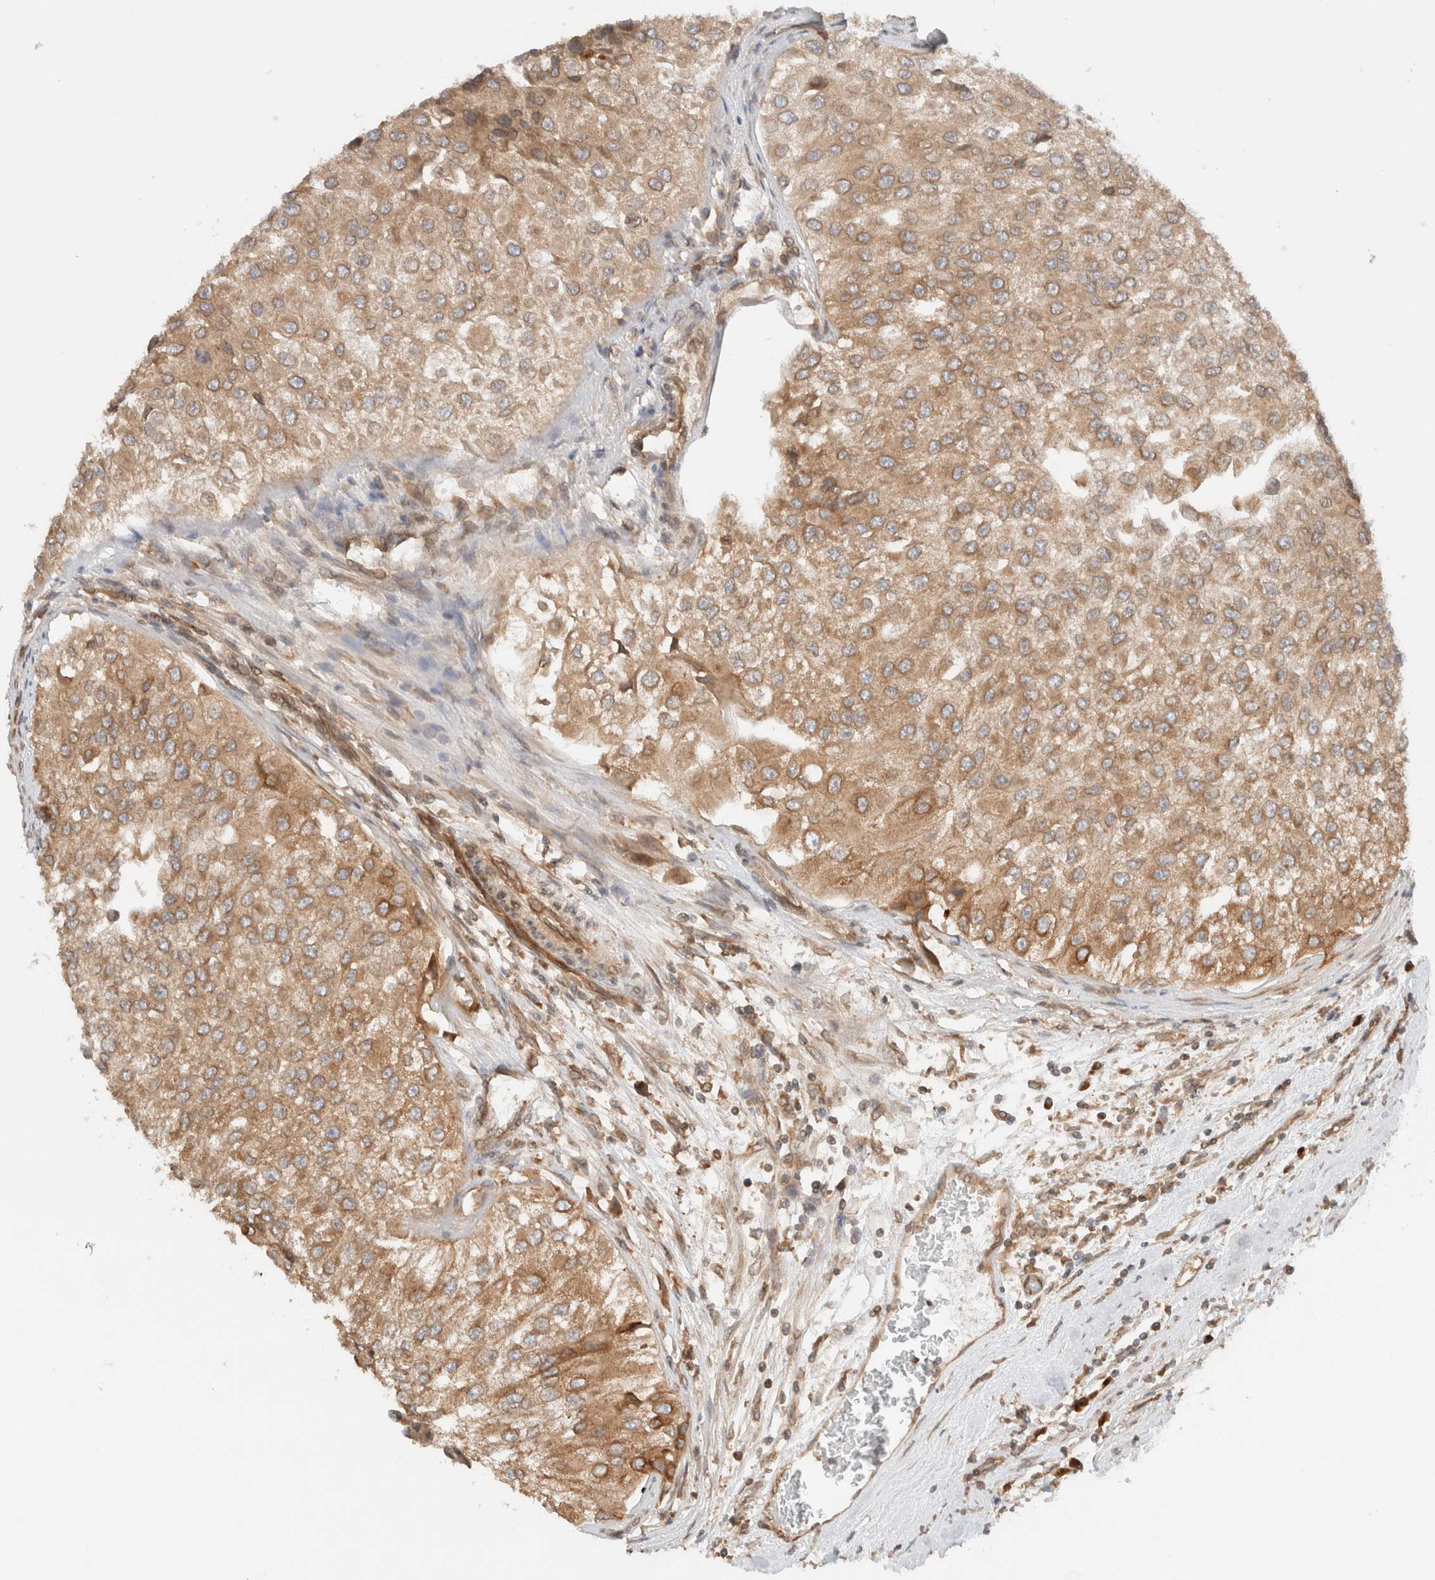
{"staining": {"intensity": "moderate", "quantity": ">75%", "location": "cytoplasmic/membranous"}, "tissue": "urothelial cancer", "cell_type": "Tumor cells", "image_type": "cancer", "snomed": [{"axis": "morphology", "description": "Urothelial carcinoma, High grade"}, {"axis": "topography", "description": "Kidney"}, {"axis": "topography", "description": "Urinary bladder"}], "caption": "Immunohistochemistry (IHC) staining of urothelial cancer, which displays medium levels of moderate cytoplasmic/membranous staining in about >75% of tumor cells indicating moderate cytoplasmic/membranous protein positivity. The staining was performed using DAB (3,3'-diaminobenzidine) (brown) for protein detection and nuclei were counterstained in hematoxylin (blue).", "gene": "ARFGEF2", "patient": {"sex": "male", "age": 77}}